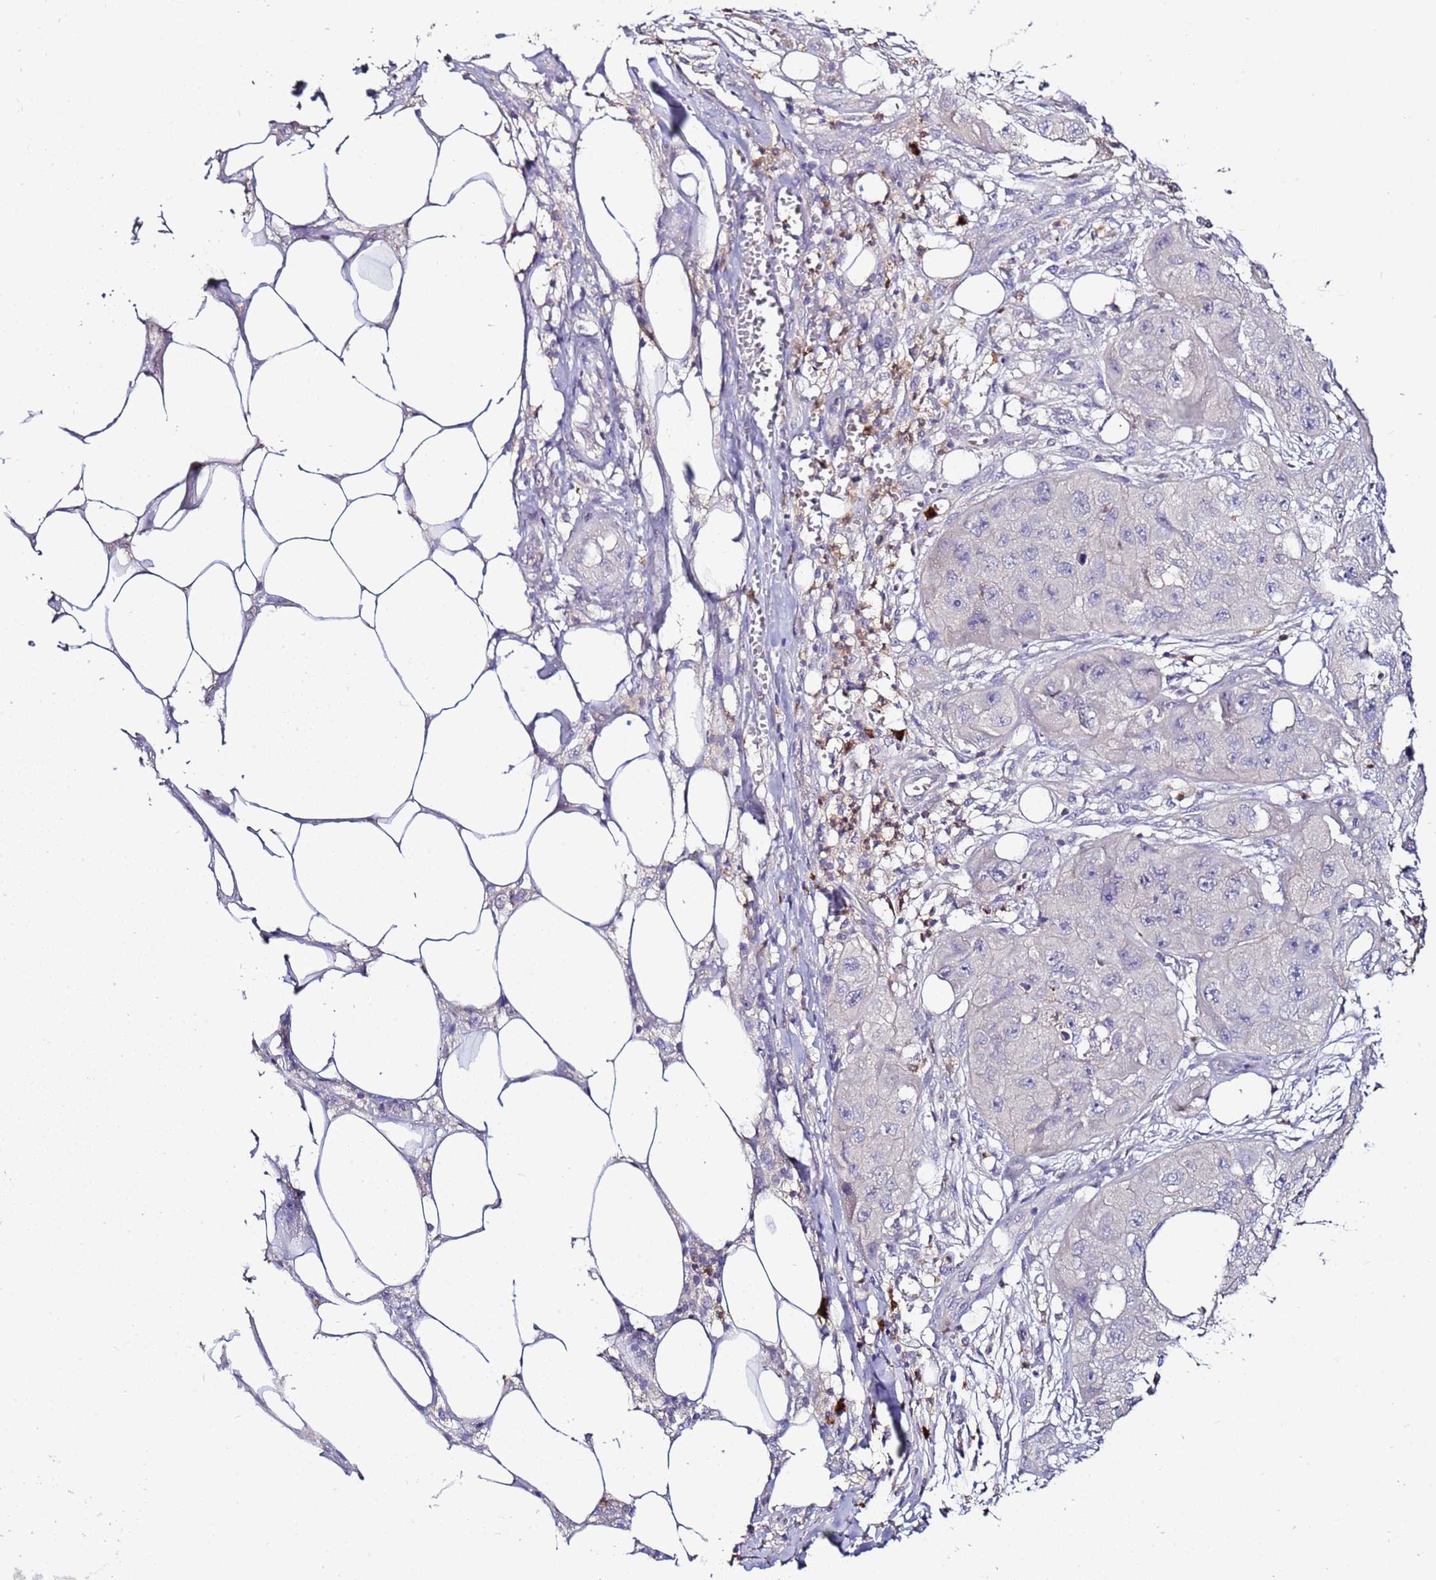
{"staining": {"intensity": "negative", "quantity": "none", "location": "none"}, "tissue": "skin cancer", "cell_type": "Tumor cells", "image_type": "cancer", "snomed": [{"axis": "morphology", "description": "Squamous cell carcinoma, NOS"}, {"axis": "topography", "description": "Skin"}, {"axis": "topography", "description": "Subcutis"}], "caption": "This is an immunohistochemistry image of human squamous cell carcinoma (skin). There is no expression in tumor cells.", "gene": "IL2RG", "patient": {"sex": "male", "age": 73}}